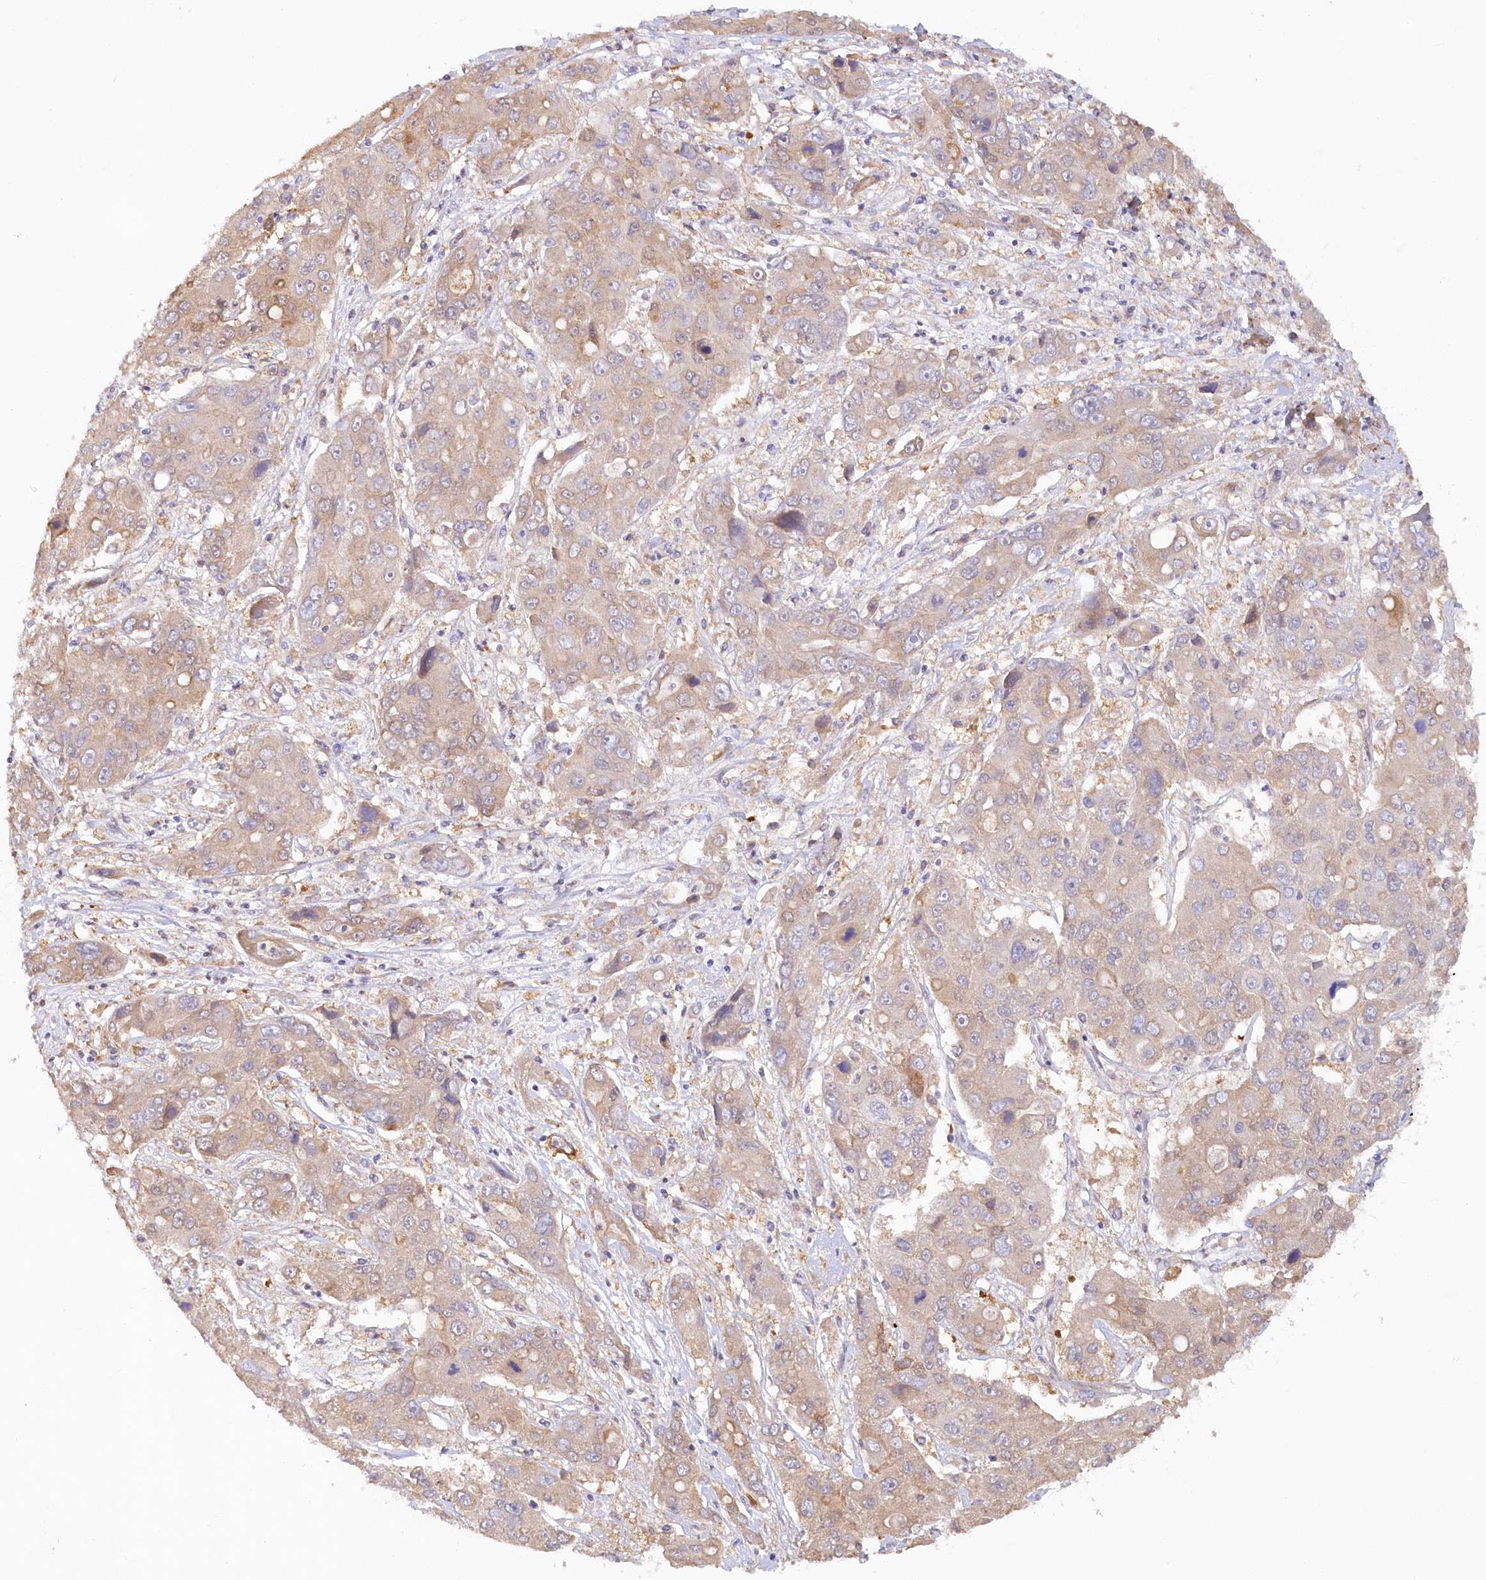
{"staining": {"intensity": "weak", "quantity": "<25%", "location": "cytoplasmic/membranous"}, "tissue": "liver cancer", "cell_type": "Tumor cells", "image_type": "cancer", "snomed": [{"axis": "morphology", "description": "Cholangiocarcinoma"}, {"axis": "topography", "description": "Liver"}], "caption": "Immunohistochemistry histopathology image of neoplastic tissue: human liver cancer stained with DAB (3,3'-diaminobenzidine) demonstrates no significant protein expression in tumor cells. The staining was performed using DAB (3,3'-diaminobenzidine) to visualize the protein expression in brown, while the nuclei were stained in blue with hematoxylin (Magnification: 20x).", "gene": "PAIP2", "patient": {"sex": "male", "age": 67}}